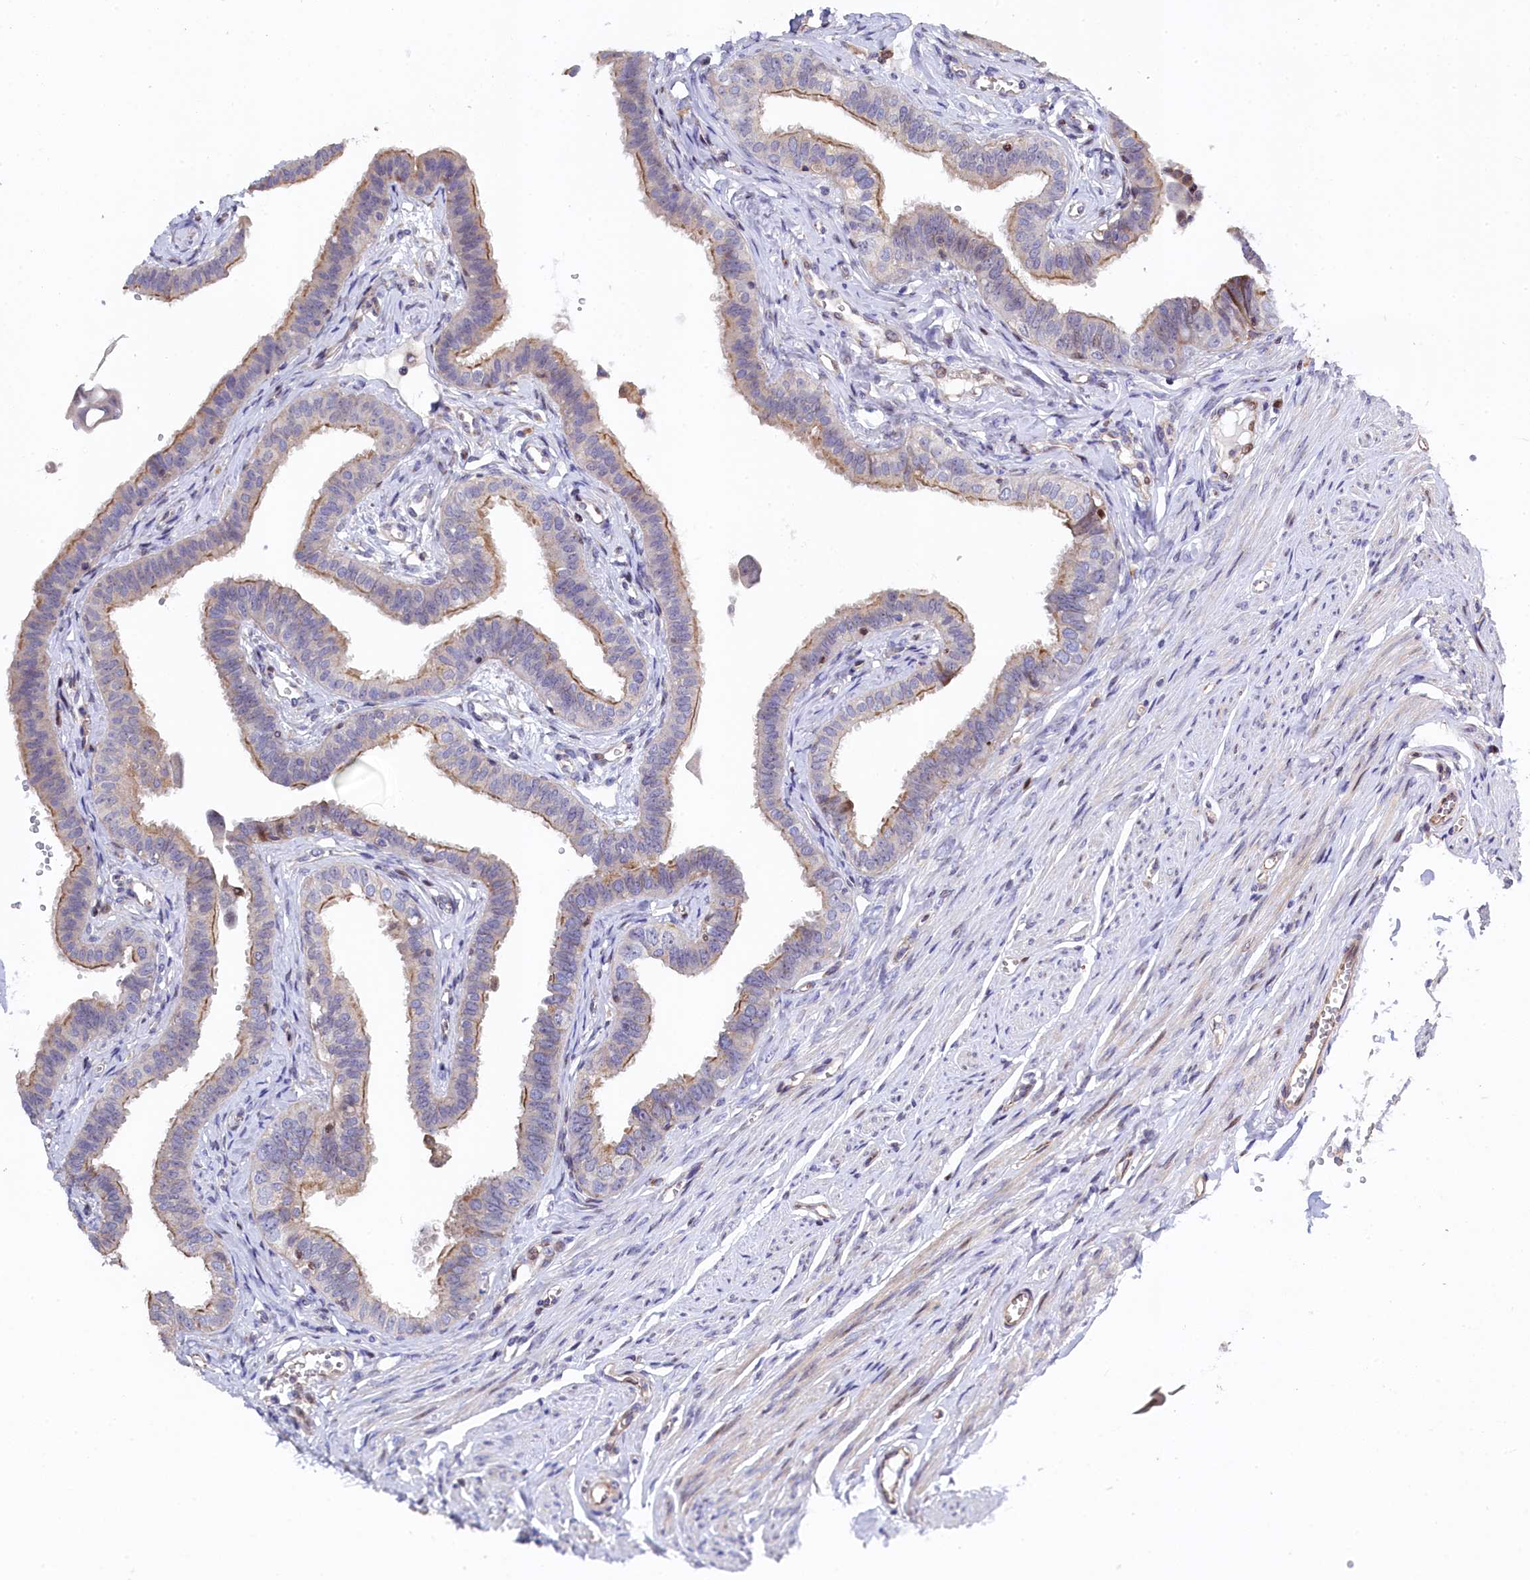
{"staining": {"intensity": "weak", "quantity": "25%-75%", "location": "cytoplasmic/membranous"}, "tissue": "fallopian tube", "cell_type": "Glandular cells", "image_type": "normal", "snomed": [{"axis": "morphology", "description": "Normal tissue, NOS"}, {"axis": "morphology", "description": "Carcinoma, NOS"}, {"axis": "topography", "description": "Fallopian tube"}, {"axis": "topography", "description": "Ovary"}], "caption": "Protein staining by immunohistochemistry (IHC) displays weak cytoplasmic/membranous positivity in about 25%-75% of glandular cells in normal fallopian tube.", "gene": "TGDS", "patient": {"sex": "female", "age": 59}}